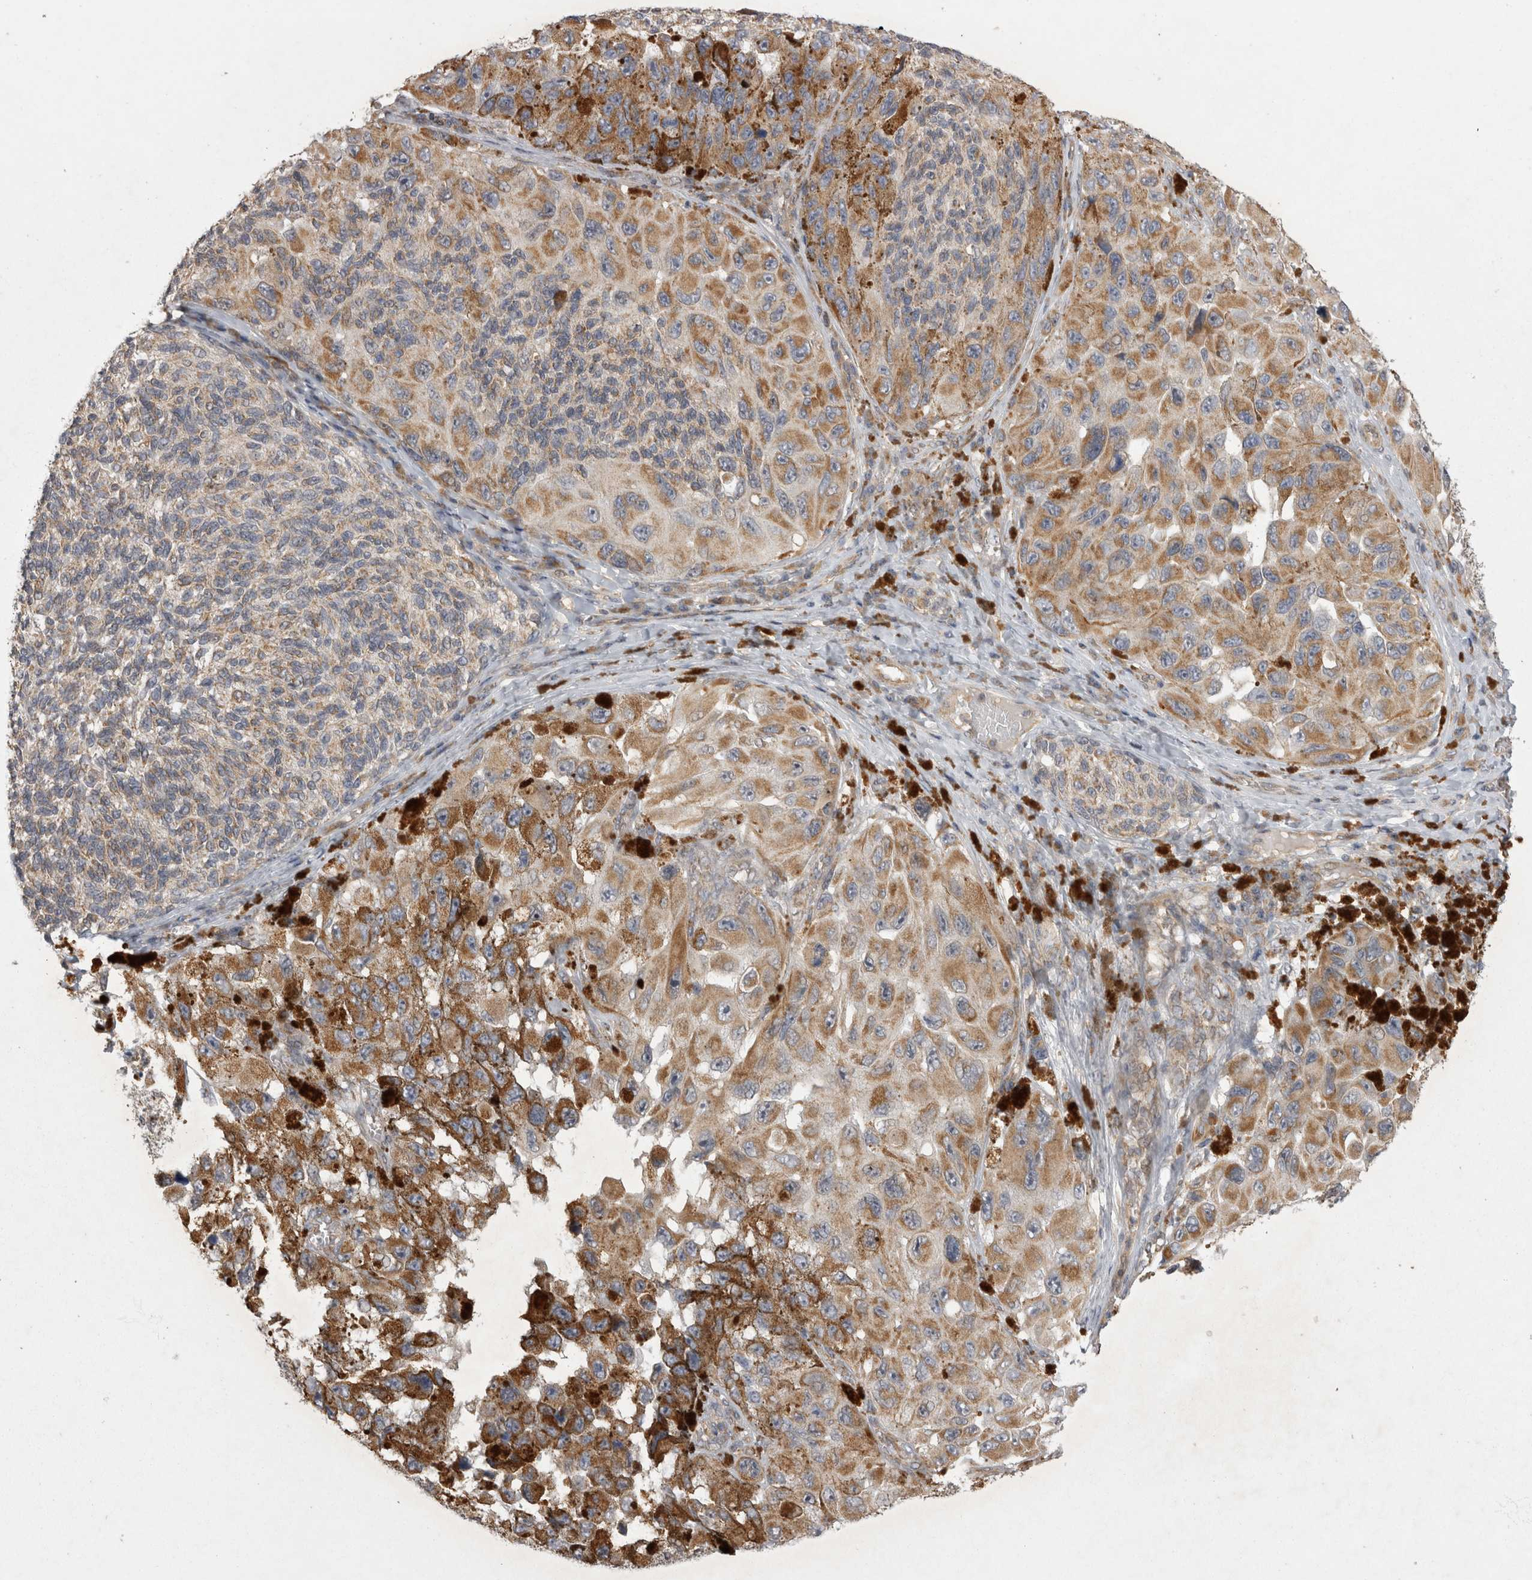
{"staining": {"intensity": "moderate", "quantity": ">75%", "location": "cytoplasmic/membranous"}, "tissue": "melanoma", "cell_type": "Tumor cells", "image_type": "cancer", "snomed": [{"axis": "morphology", "description": "Malignant melanoma, NOS"}, {"axis": "topography", "description": "Skin"}], "caption": "A brown stain highlights moderate cytoplasmic/membranous positivity of a protein in human malignant melanoma tumor cells.", "gene": "TSPOAP1", "patient": {"sex": "female", "age": 73}}